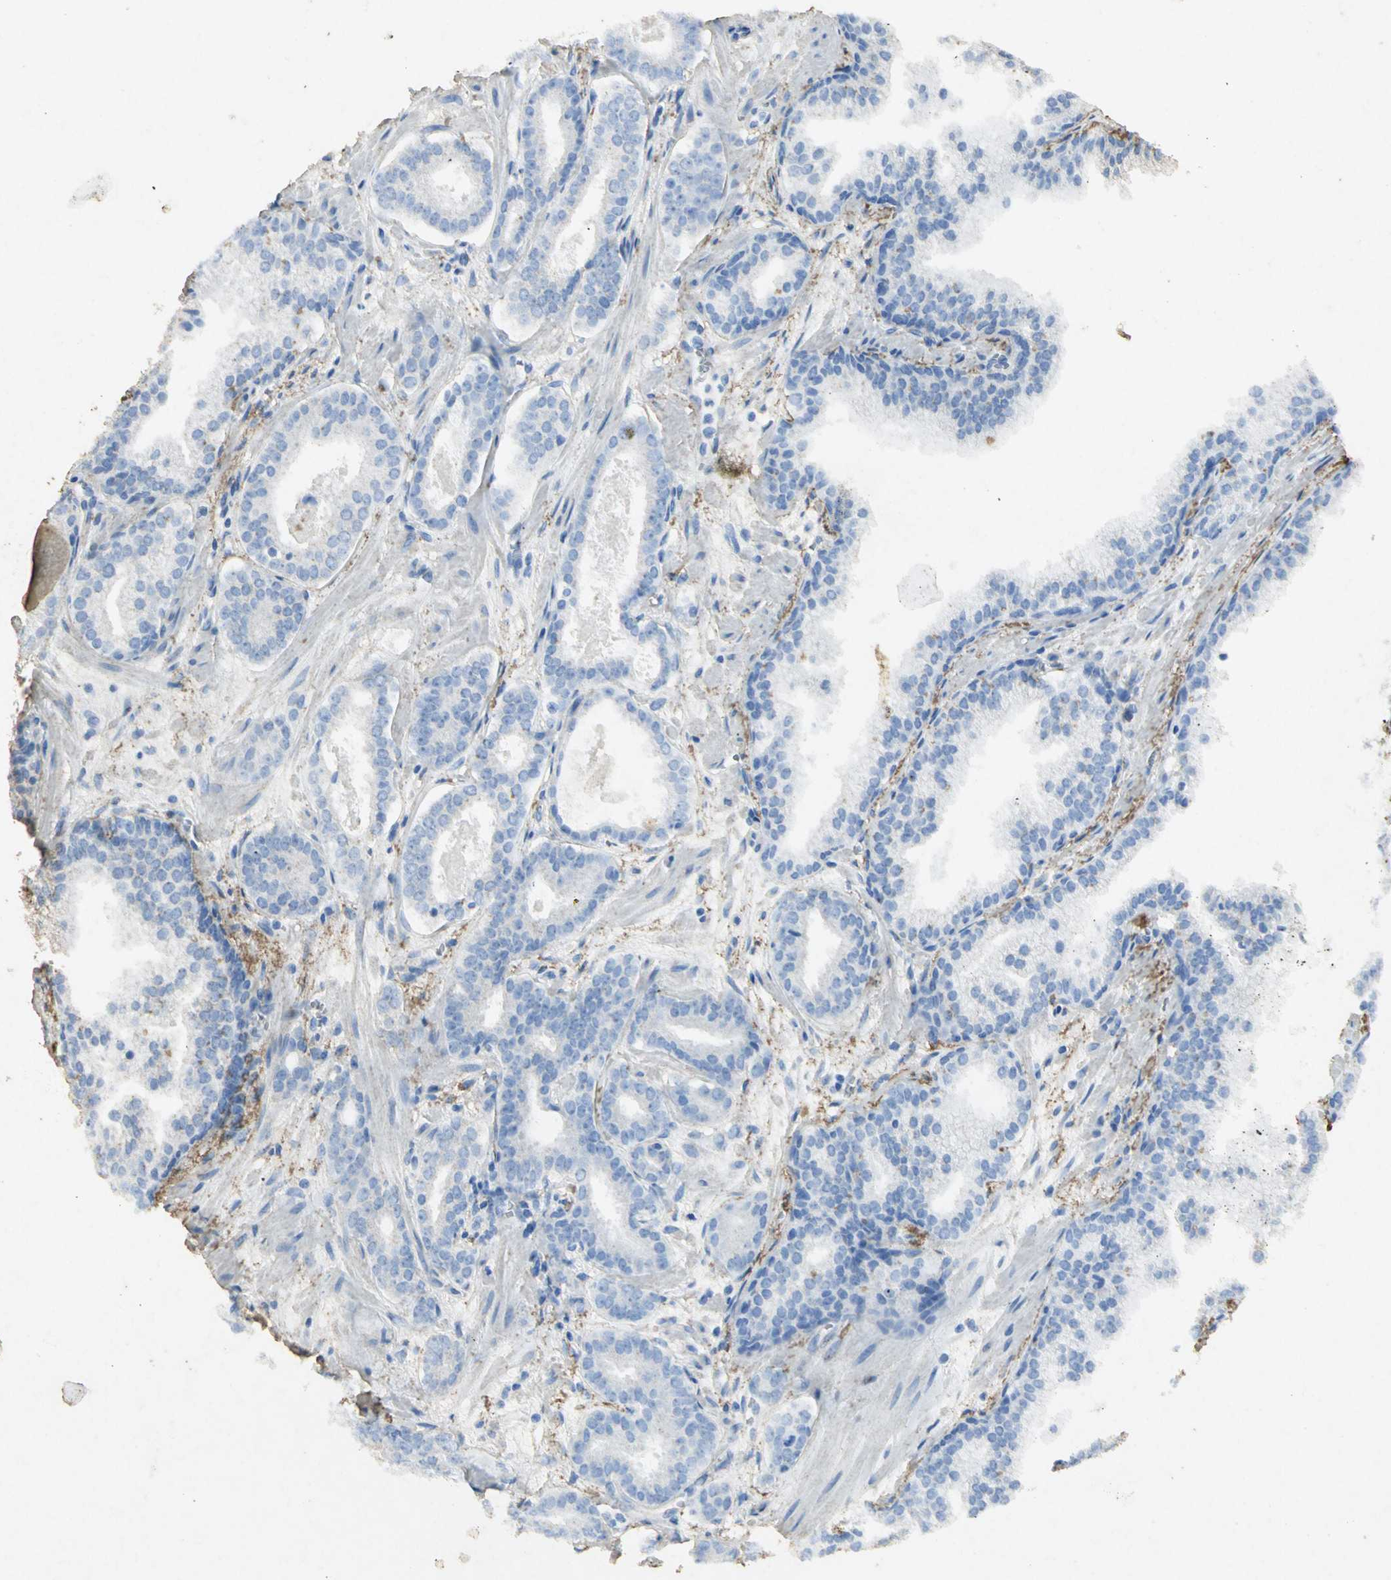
{"staining": {"intensity": "negative", "quantity": "none", "location": "none"}, "tissue": "prostate cancer", "cell_type": "Tumor cells", "image_type": "cancer", "snomed": [{"axis": "morphology", "description": "Adenocarcinoma, Low grade"}, {"axis": "topography", "description": "Prostate"}], "caption": "Immunohistochemistry (IHC) micrograph of neoplastic tissue: human prostate adenocarcinoma (low-grade) stained with DAB (3,3'-diaminobenzidine) exhibits no significant protein staining in tumor cells.", "gene": "ASB9", "patient": {"sex": "male", "age": 57}}